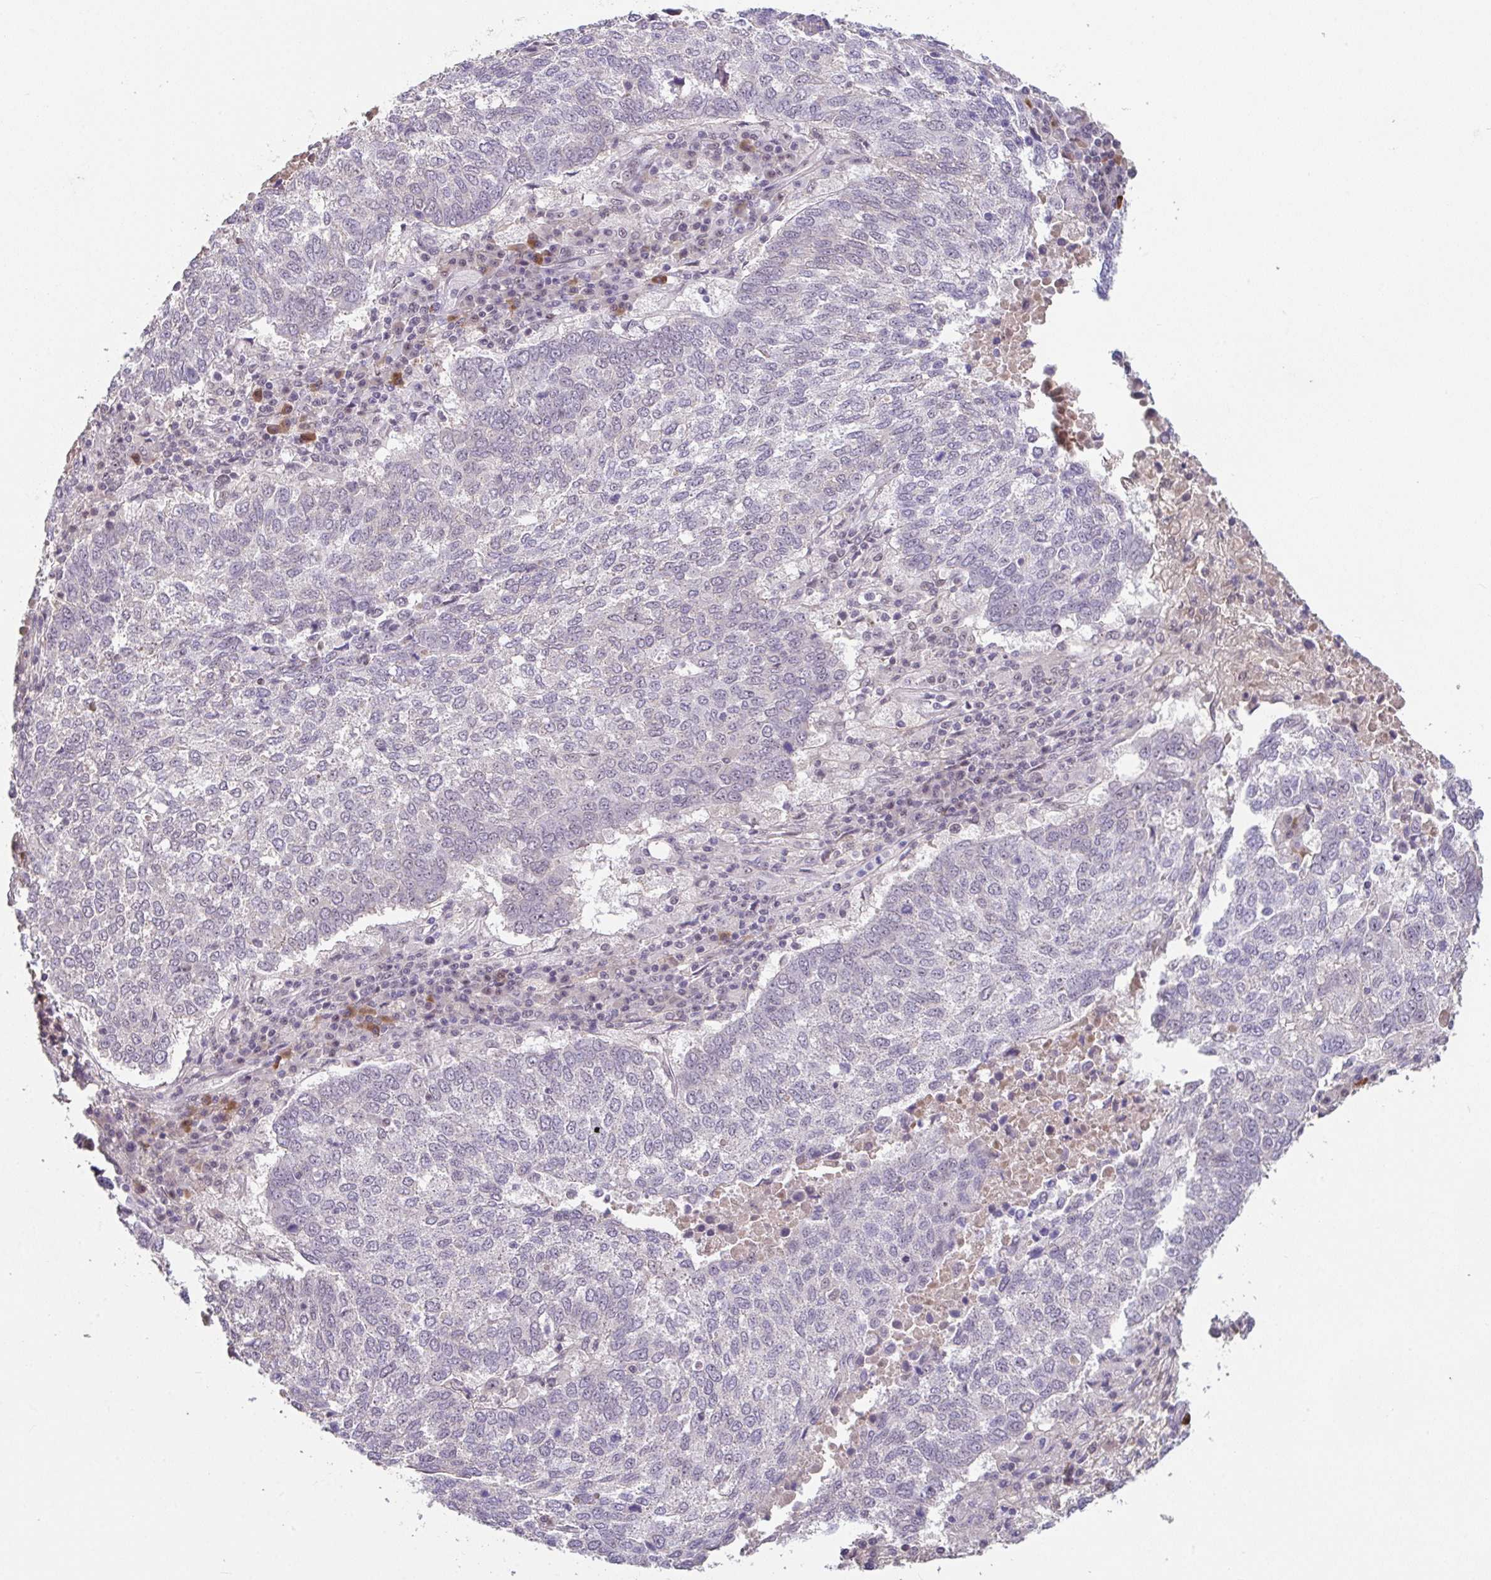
{"staining": {"intensity": "negative", "quantity": "none", "location": "none"}, "tissue": "lung cancer", "cell_type": "Tumor cells", "image_type": "cancer", "snomed": [{"axis": "morphology", "description": "Squamous cell carcinoma, NOS"}, {"axis": "topography", "description": "Lung"}], "caption": "The photomicrograph displays no significant positivity in tumor cells of squamous cell carcinoma (lung).", "gene": "RBBP6", "patient": {"sex": "male", "age": 73}}